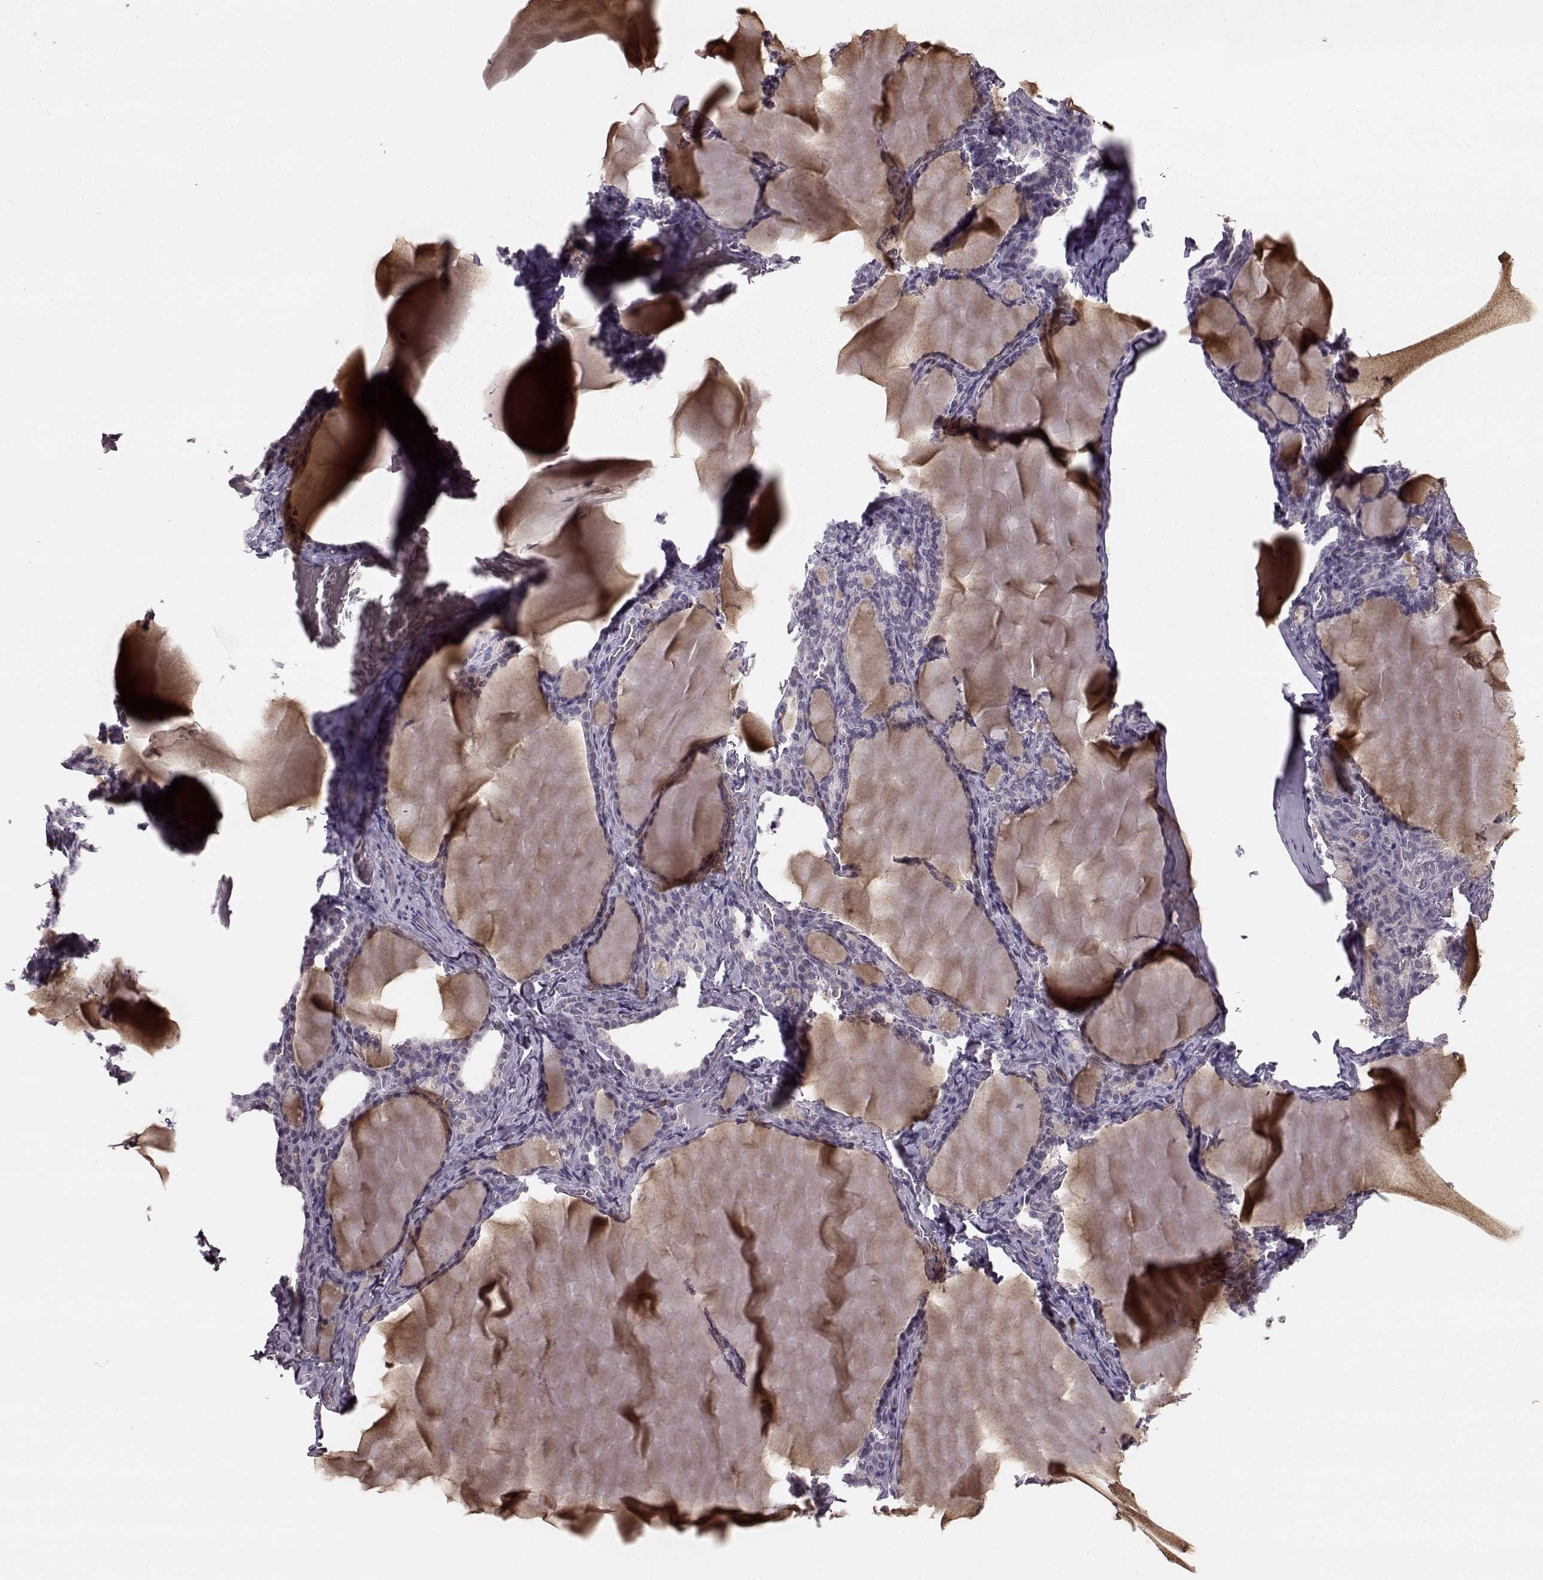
{"staining": {"intensity": "negative", "quantity": "none", "location": "none"}, "tissue": "thyroid gland", "cell_type": "Glandular cells", "image_type": "normal", "snomed": [{"axis": "morphology", "description": "Normal tissue, NOS"}, {"axis": "morphology", "description": "Hyperplasia, NOS"}, {"axis": "topography", "description": "Thyroid gland"}], "caption": "The photomicrograph demonstrates no staining of glandular cells in unremarkable thyroid gland. (Brightfield microscopy of DAB (3,3'-diaminobenzidine) immunohistochemistry (IHC) at high magnification).", "gene": "NRL", "patient": {"sex": "female", "age": 27}}